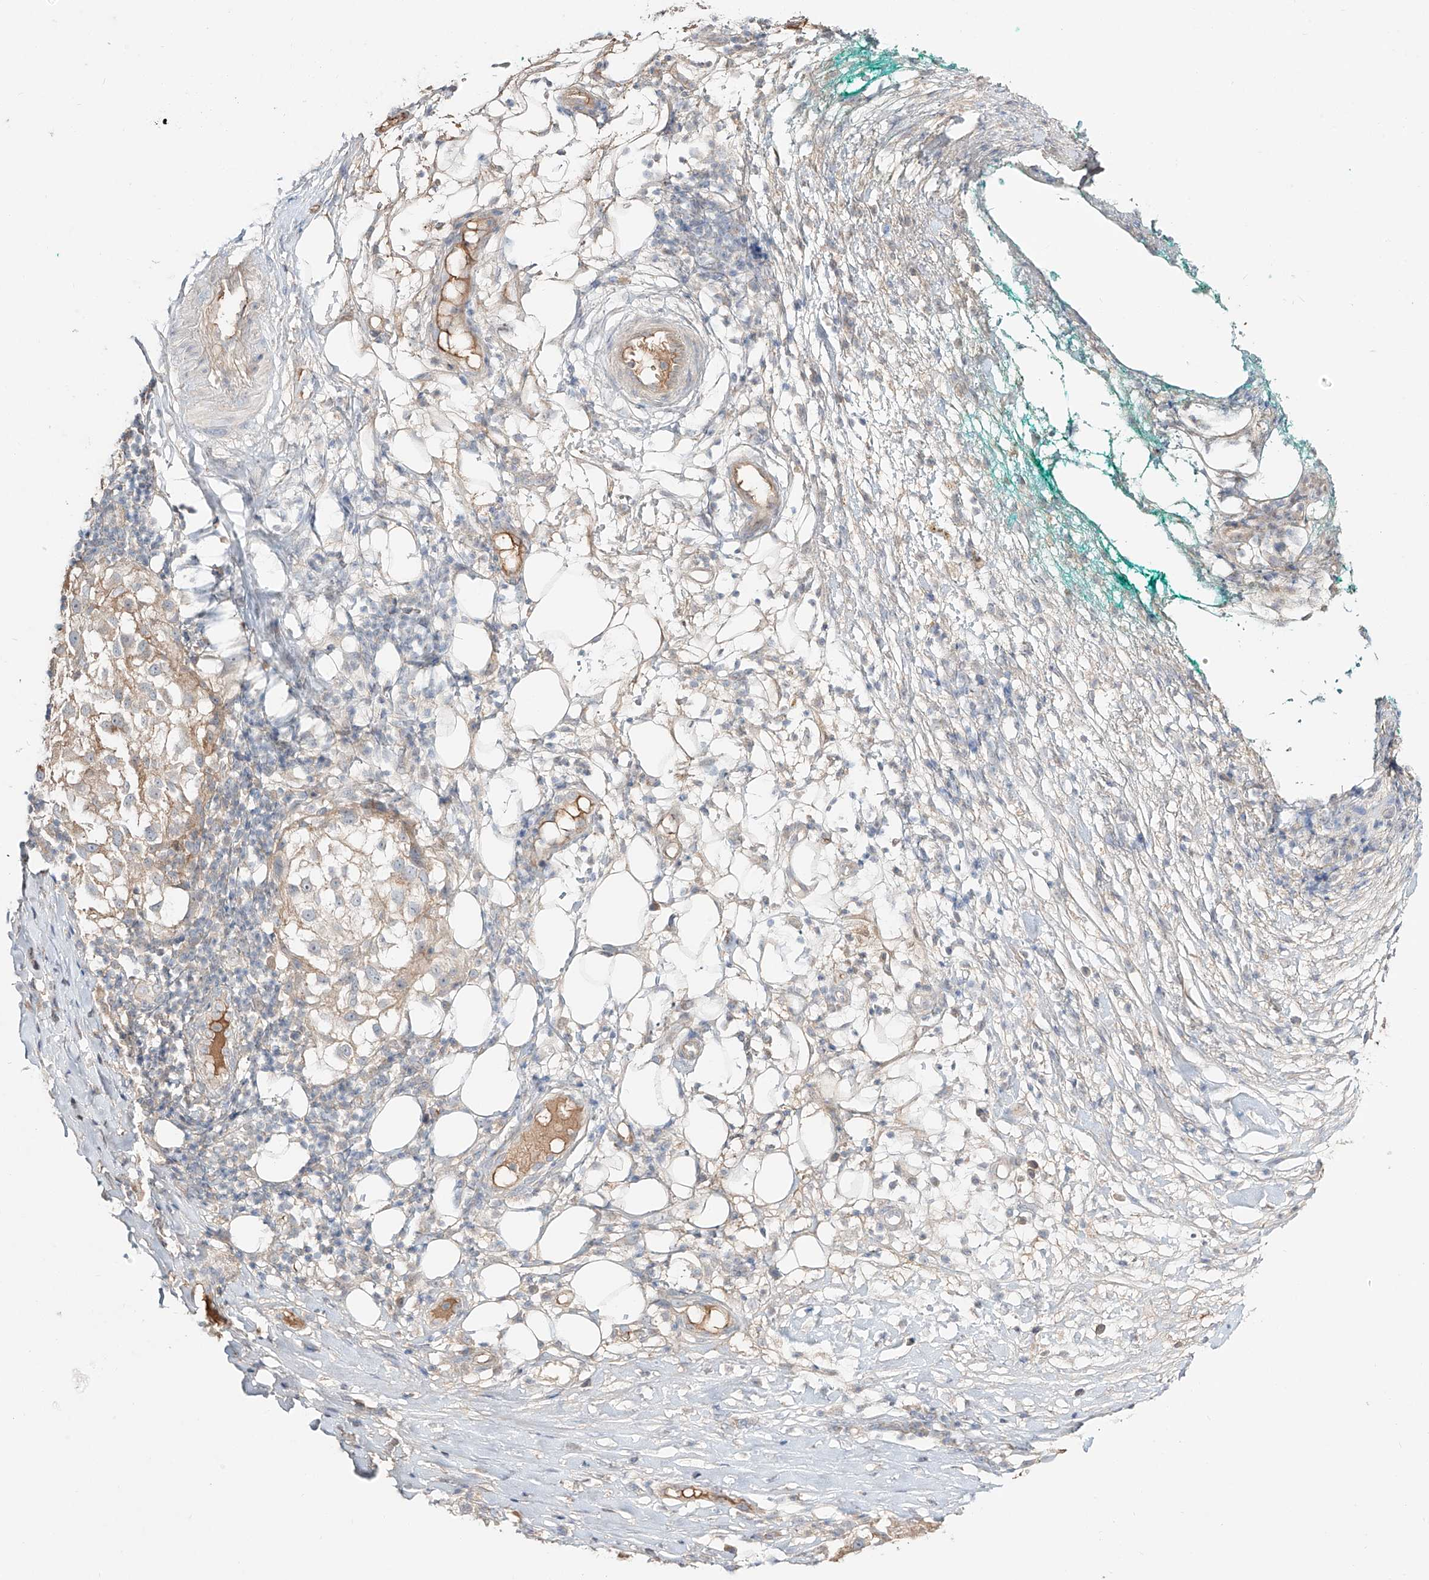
{"staining": {"intensity": "weak", "quantity": ">75%", "location": "cytoplasmic/membranous"}, "tissue": "melanoma", "cell_type": "Tumor cells", "image_type": "cancer", "snomed": [{"axis": "morphology", "description": "Necrosis, NOS"}, {"axis": "morphology", "description": "Malignant melanoma, NOS"}, {"axis": "topography", "description": "Skin"}], "caption": "A micrograph of melanoma stained for a protein displays weak cytoplasmic/membranous brown staining in tumor cells.", "gene": "ERO1A", "patient": {"sex": "female", "age": 87}}